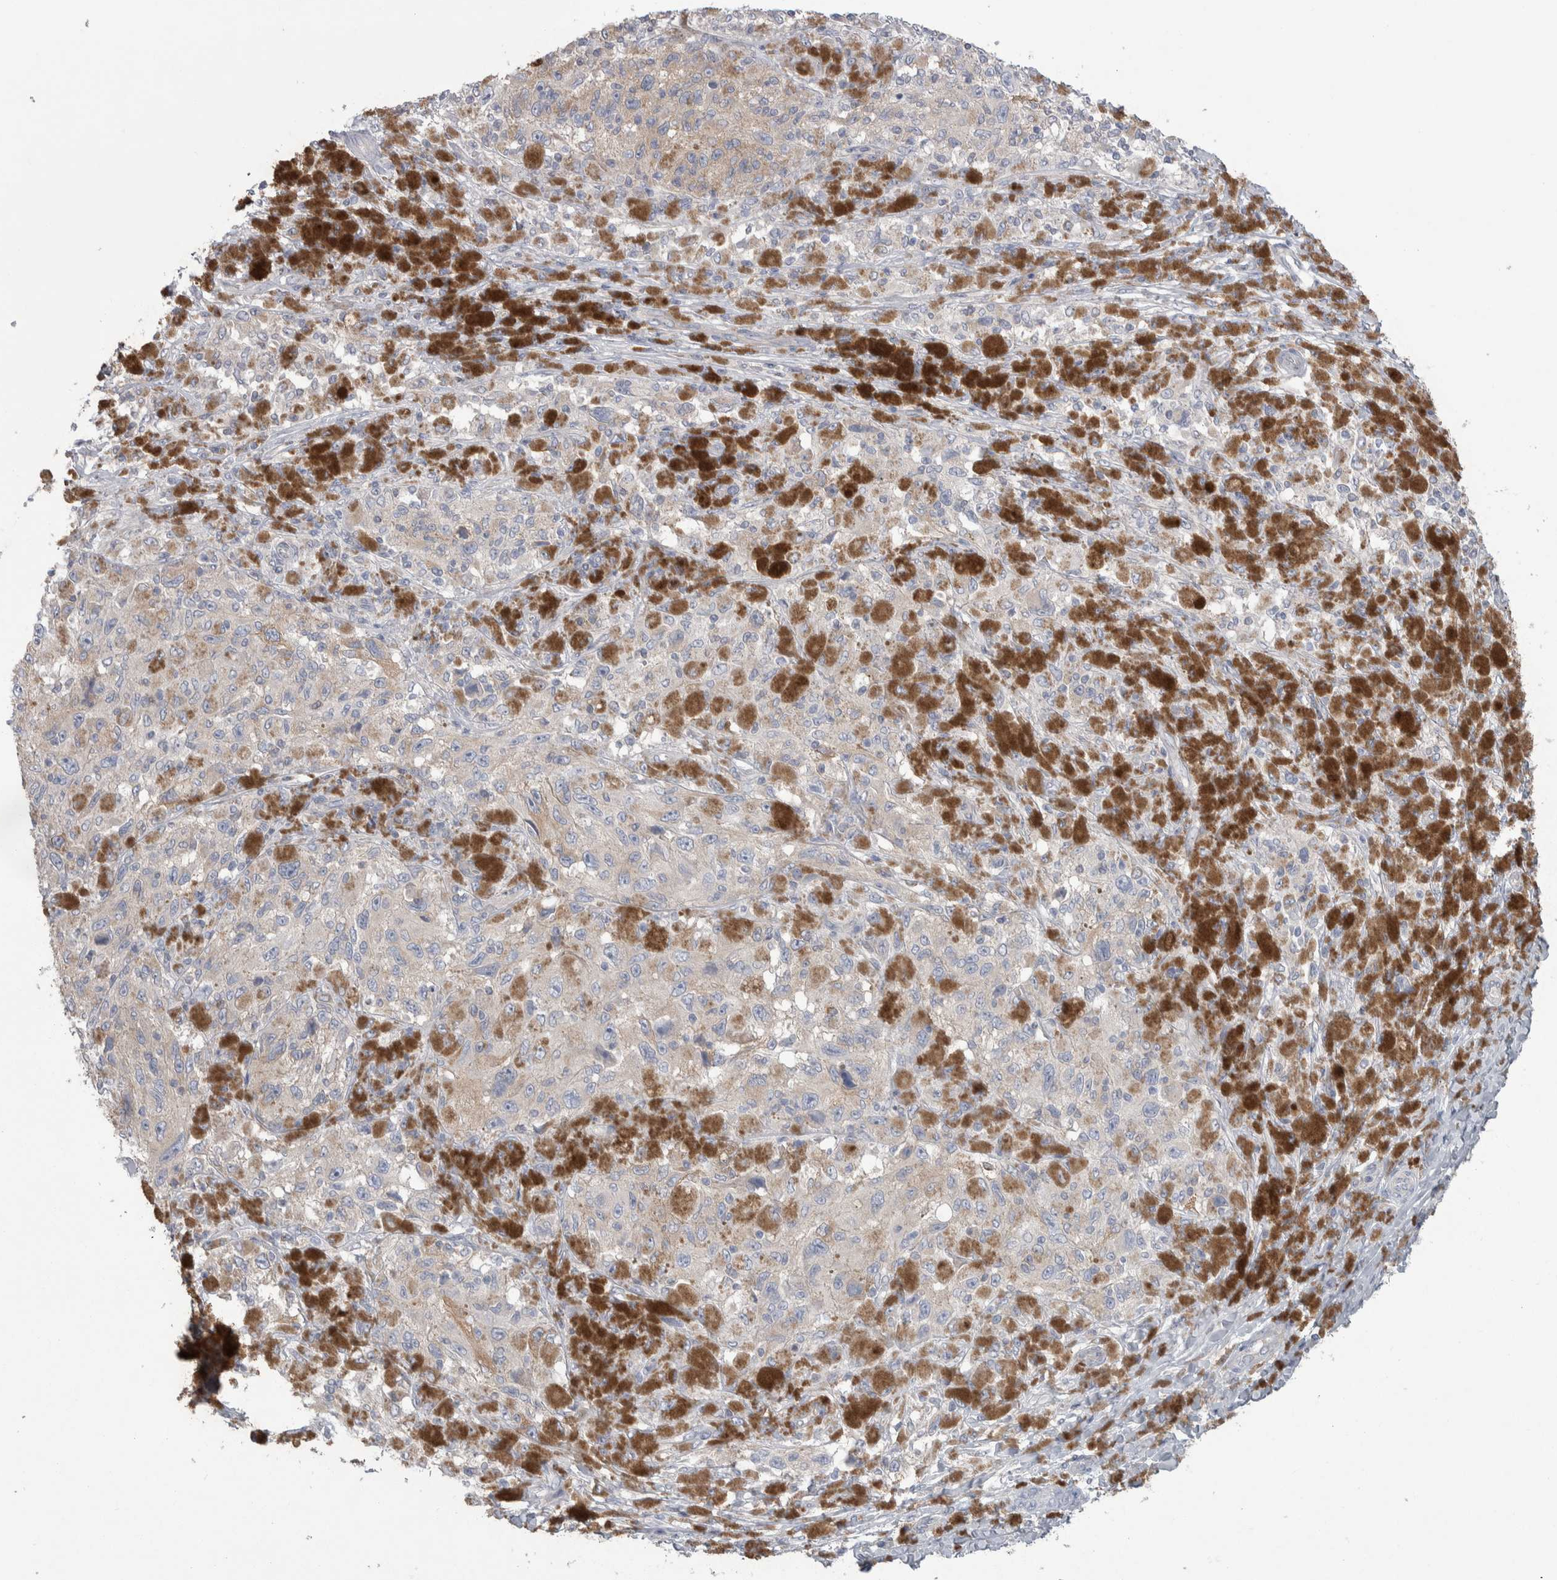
{"staining": {"intensity": "weak", "quantity": "25%-75%", "location": "cytoplasmic/membranous"}, "tissue": "melanoma", "cell_type": "Tumor cells", "image_type": "cancer", "snomed": [{"axis": "morphology", "description": "Malignant melanoma, NOS"}, {"axis": "topography", "description": "Skin"}], "caption": "High-magnification brightfield microscopy of melanoma stained with DAB (brown) and counterstained with hematoxylin (blue). tumor cells exhibit weak cytoplasmic/membranous positivity is identified in about25%-75% of cells. (DAB (3,3'-diaminobenzidine) IHC with brightfield microscopy, high magnification).", "gene": "GPHN", "patient": {"sex": "female", "age": 73}}